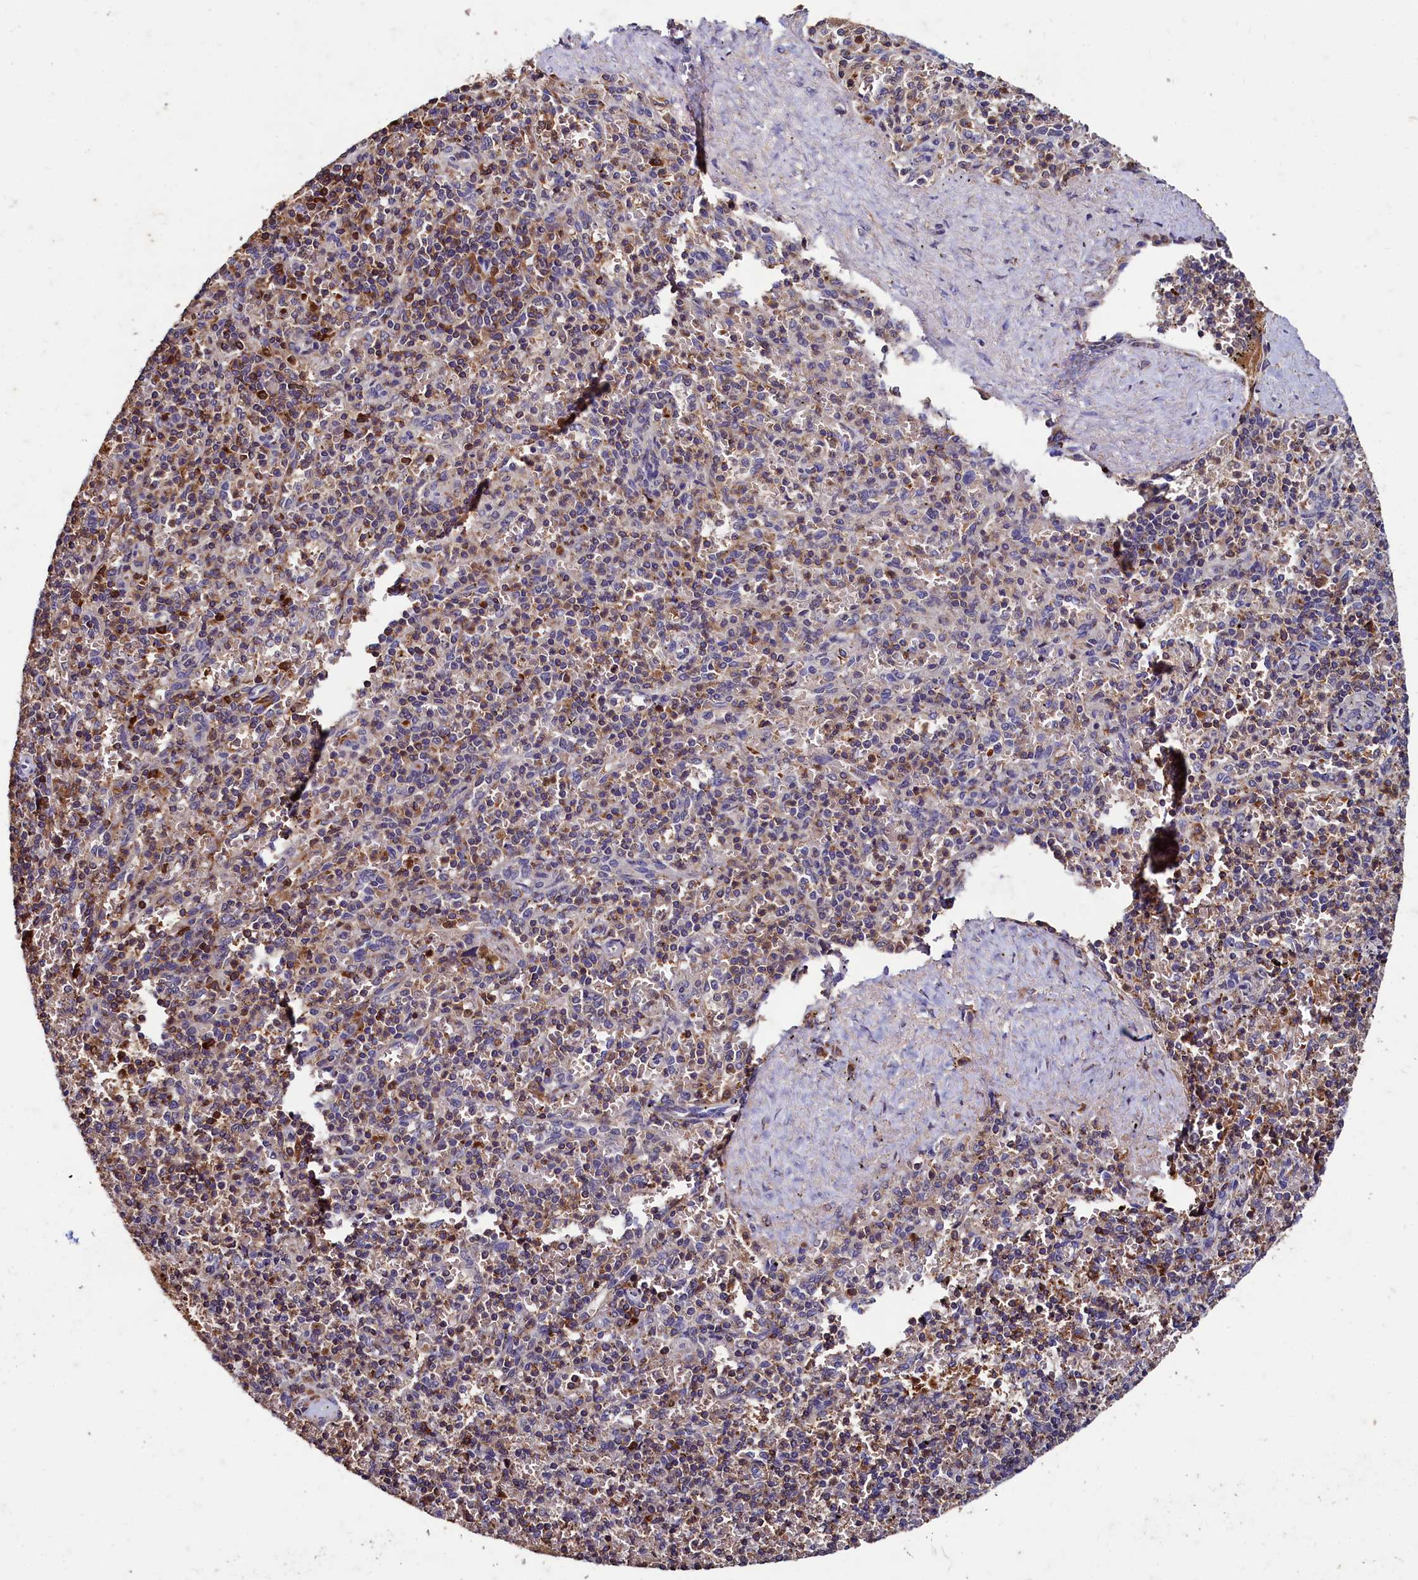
{"staining": {"intensity": "weak", "quantity": "25%-75%", "location": "cytoplasmic/membranous"}, "tissue": "spleen", "cell_type": "Cells in red pulp", "image_type": "normal", "snomed": [{"axis": "morphology", "description": "Normal tissue, NOS"}, {"axis": "topography", "description": "Spleen"}], "caption": "High-power microscopy captured an IHC histopathology image of unremarkable spleen, revealing weak cytoplasmic/membranous positivity in approximately 25%-75% of cells in red pulp. (Brightfield microscopy of DAB IHC at high magnification).", "gene": "CSTPP1", "patient": {"sex": "male", "age": 82}}